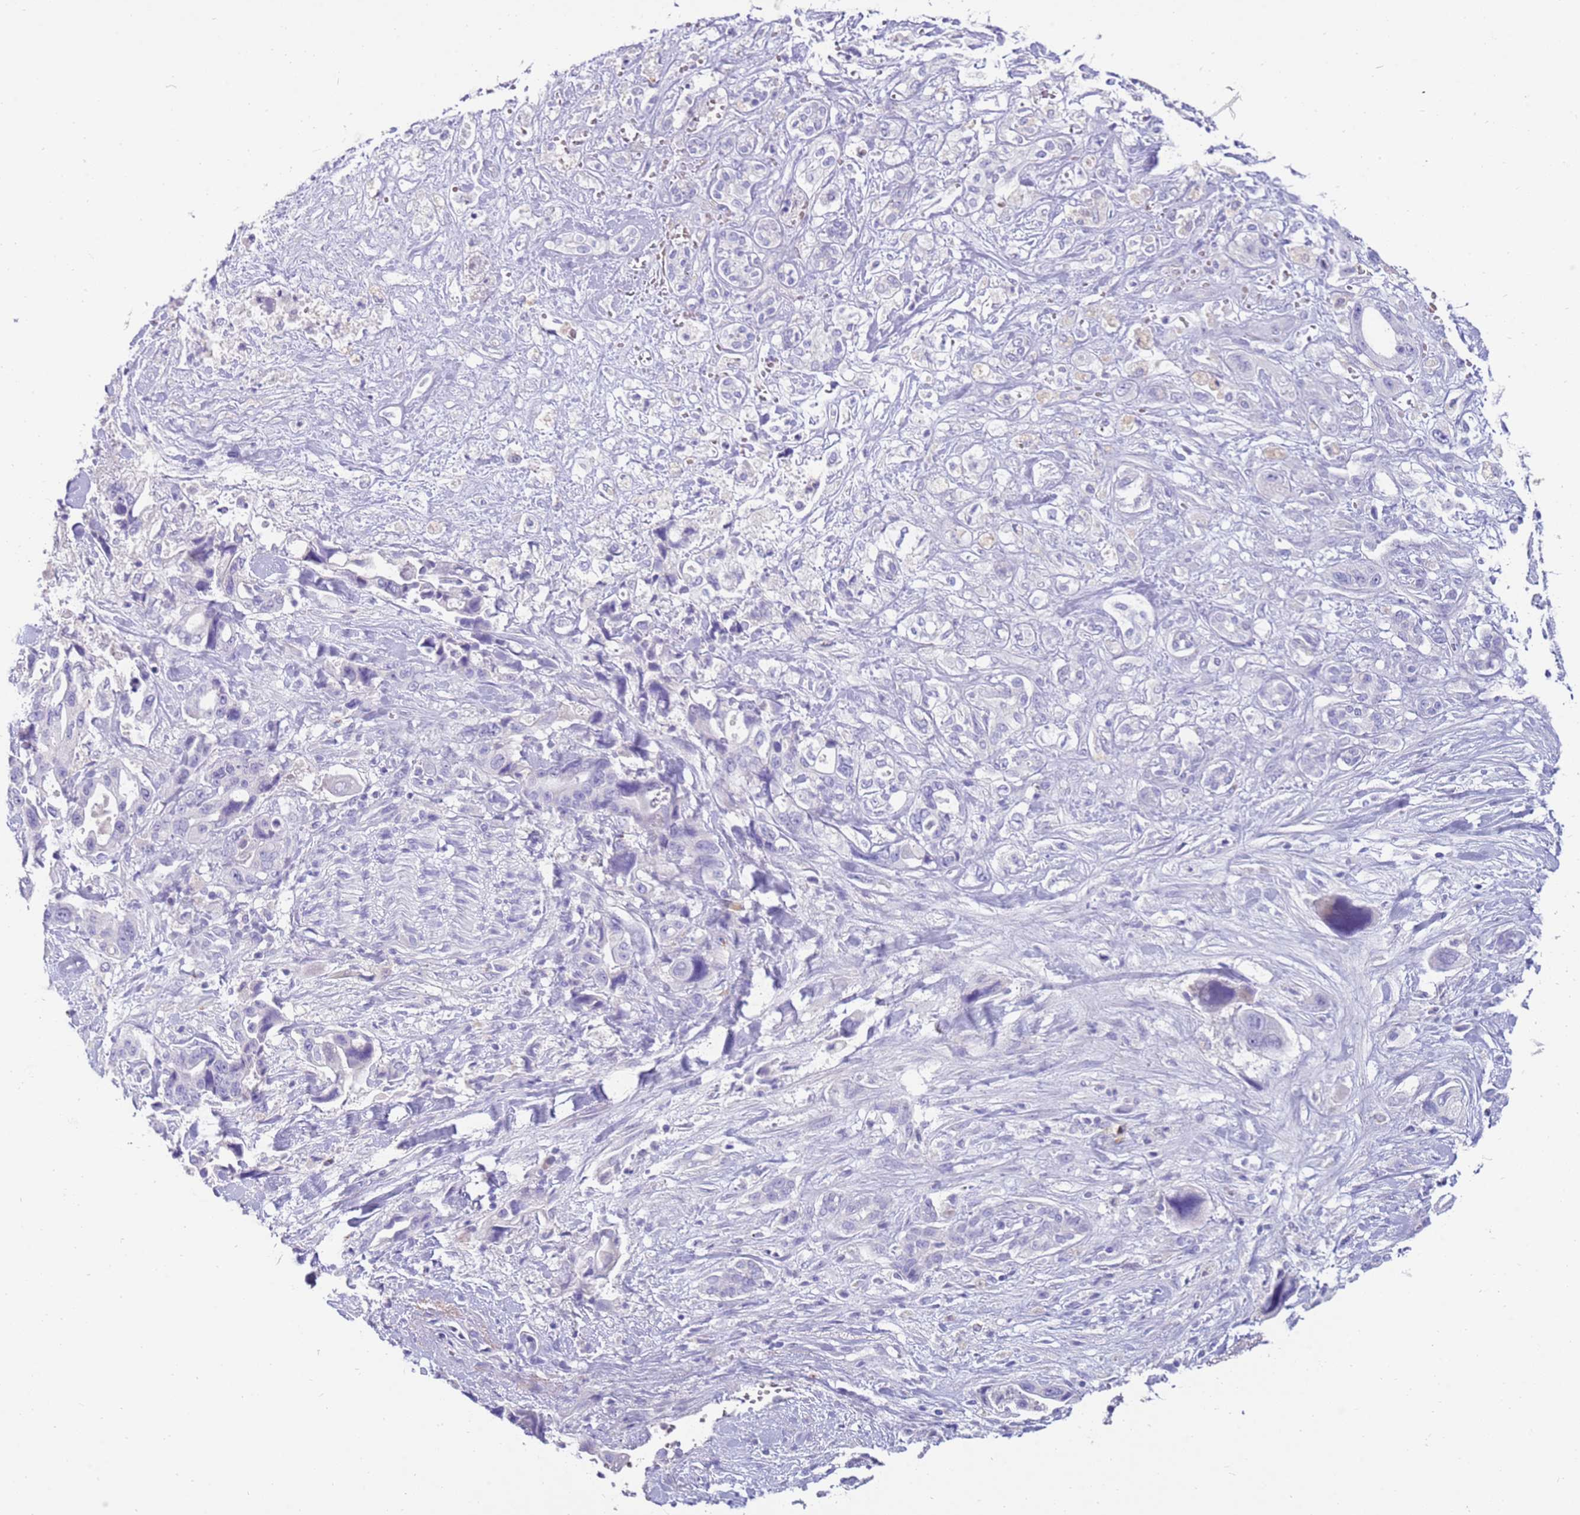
{"staining": {"intensity": "negative", "quantity": "none", "location": "none"}, "tissue": "pancreatic cancer", "cell_type": "Tumor cells", "image_type": "cancer", "snomed": [{"axis": "morphology", "description": "Adenocarcinoma, NOS"}, {"axis": "topography", "description": "Pancreas"}], "caption": "Immunohistochemistry (IHC) image of adenocarcinoma (pancreatic) stained for a protein (brown), which displays no staining in tumor cells.", "gene": "EVPLL", "patient": {"sex": "male", "age": 46}}